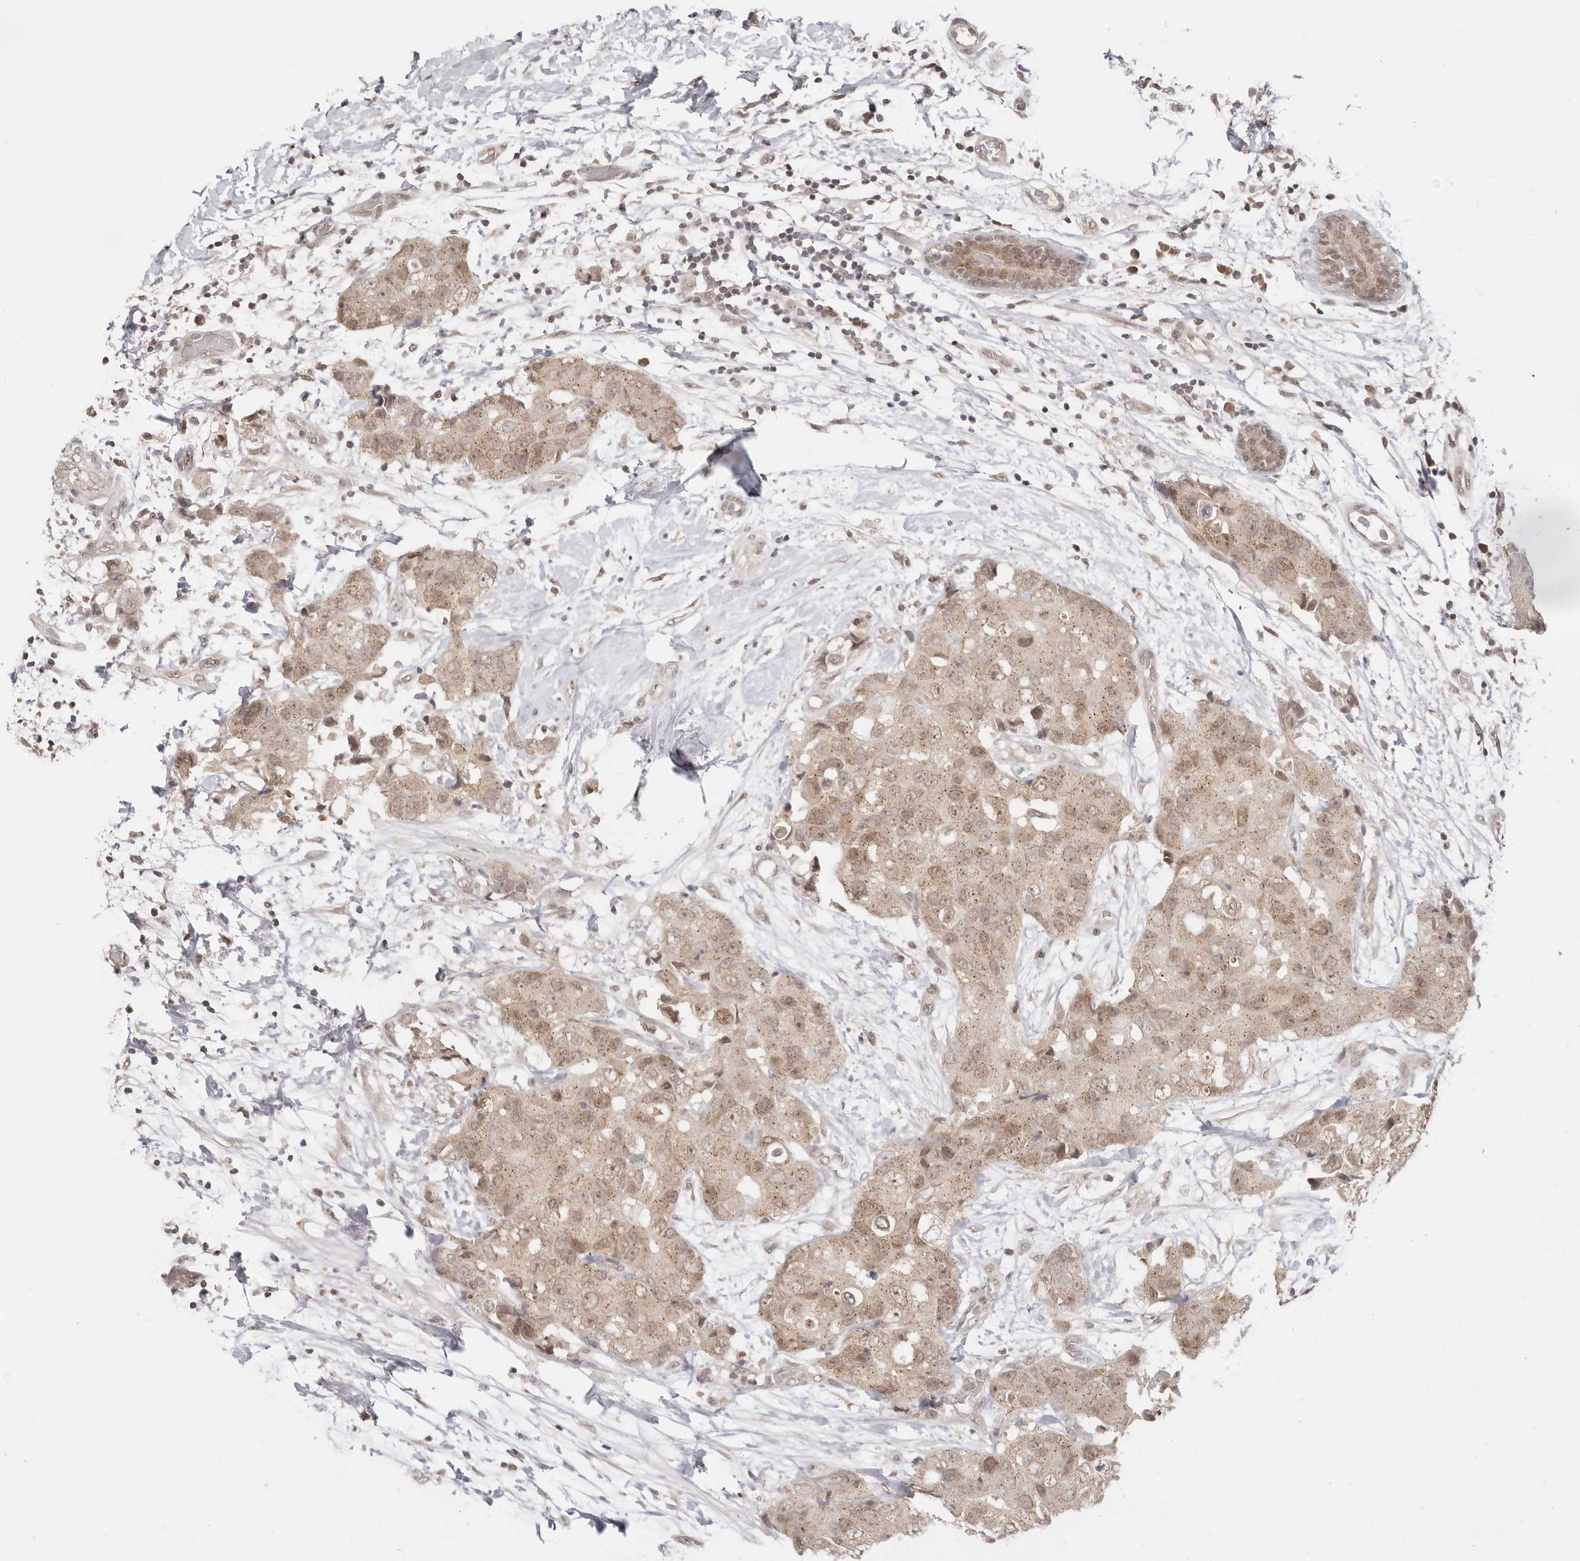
{"staining": {"intensity": "weak", "quantity": ">75%", "location": "cytoplasmic/membranous,nuclear"}, "tissue": "breast cancer", "cell_type": "Tumor cells", "image_type": "cancer", "snomed": [{"axis": "morphology", "description": "Duct carcinoma"}, {"axis": "topography", "description": "Breast"}], "caption": "Immunohistochemical staining of breast cancer (invasive ductal carcinoma) demonstrates low levels of weak cytoplasmic/membranous and nuclear protein expression in approximately >75% of tumor cells.", "gene": "RFC3", "patient": {"sex": "female", "age": 62}}